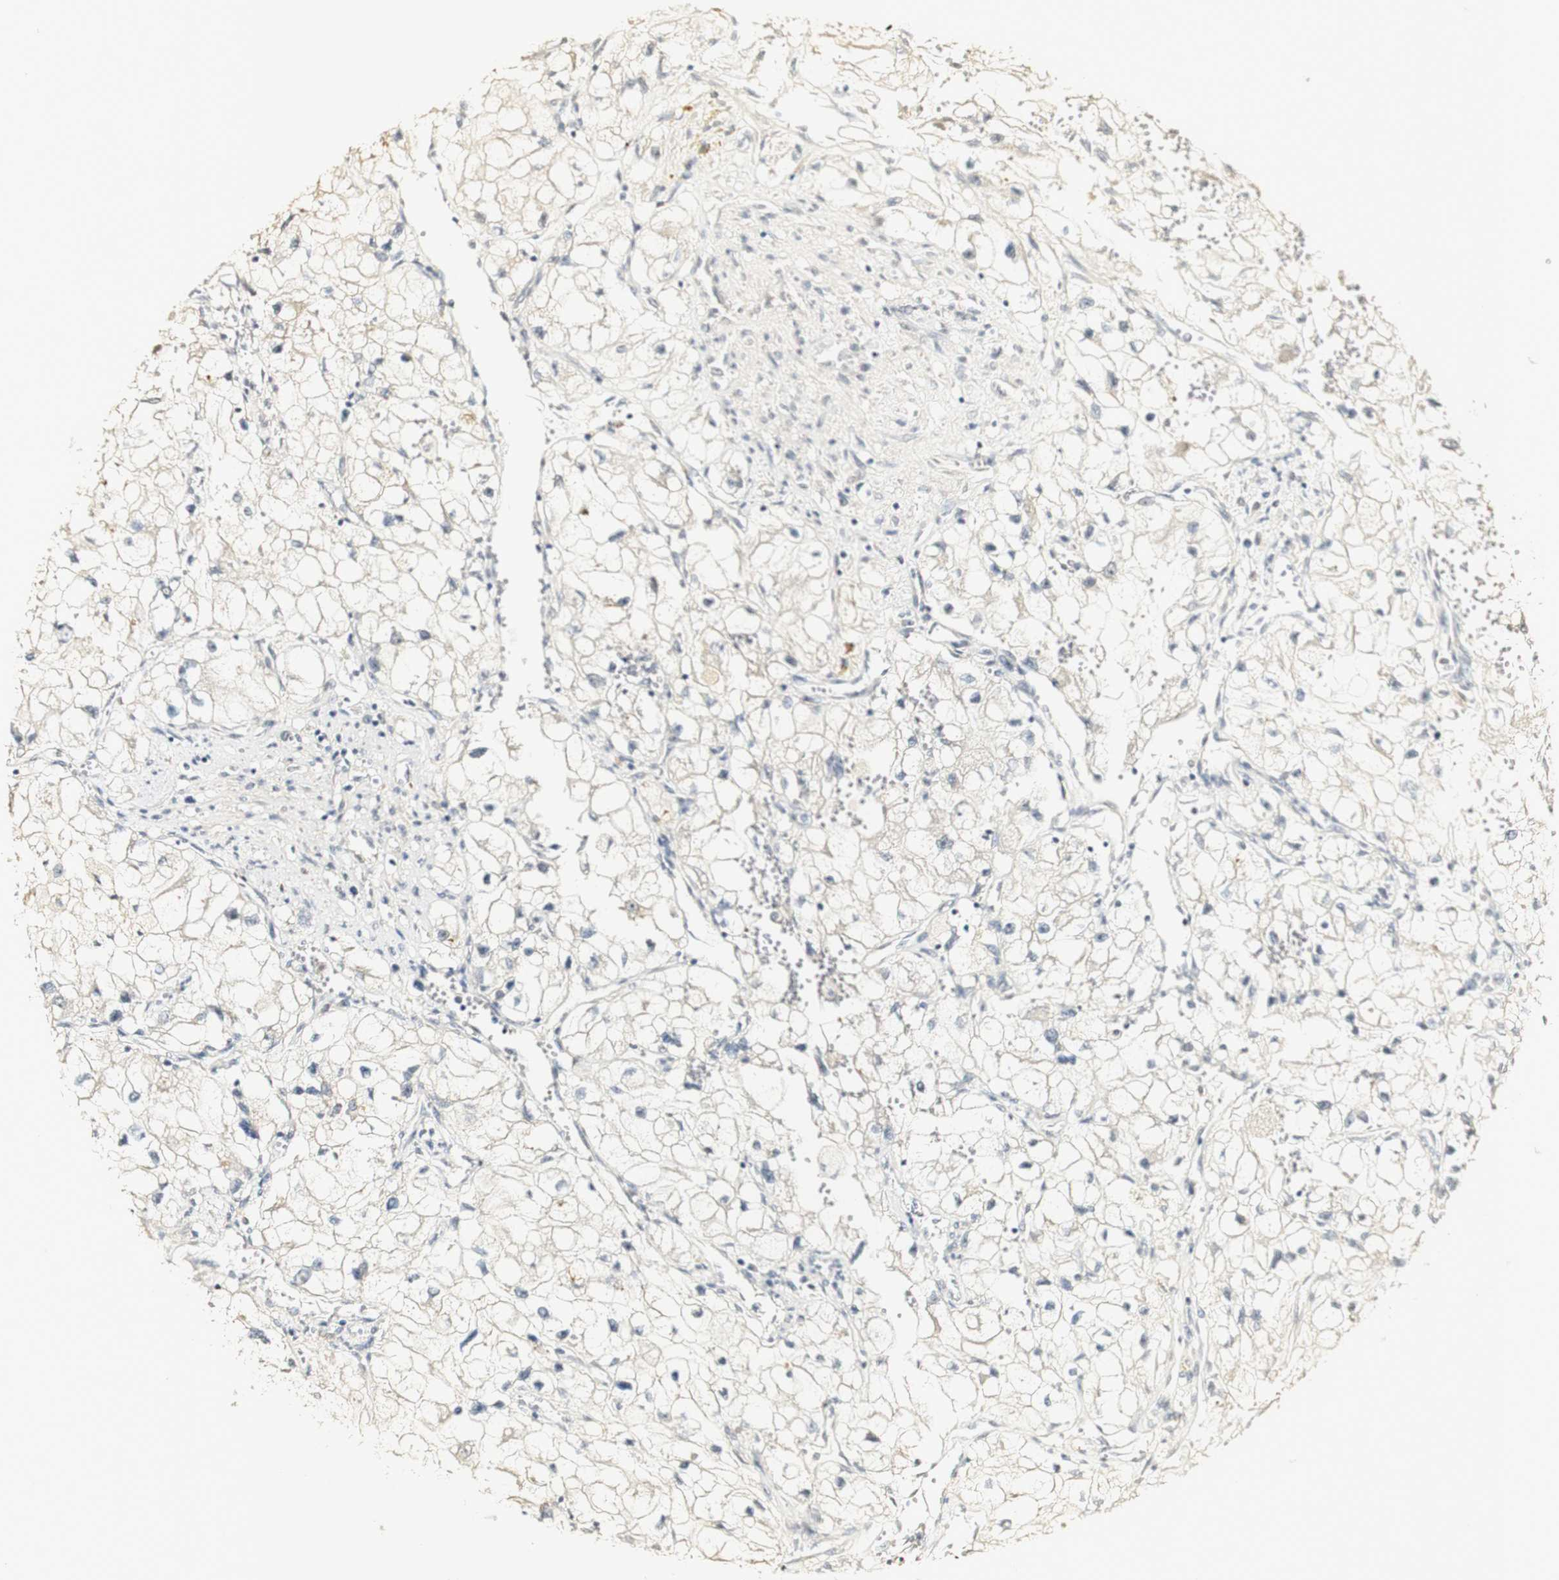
{"staining": {"intensity": "negative", "quantity": "none", "location": "none"}, "tissue": "renal cancer", "cell_type": "Tumor cells", "image_type": "cancer", "snomed": [{"axis": "morphology", "description": "Adenocarcinoma, NOS"}, {"axis": "topography", "description": "Kidney"}], "caption": "Immunohistochemical staining of human adenocarcinoma (renal) displays no significant positivity in tumor cells.", "gene": "SYT7", "patient": {"sex": "female", "age": 70}}